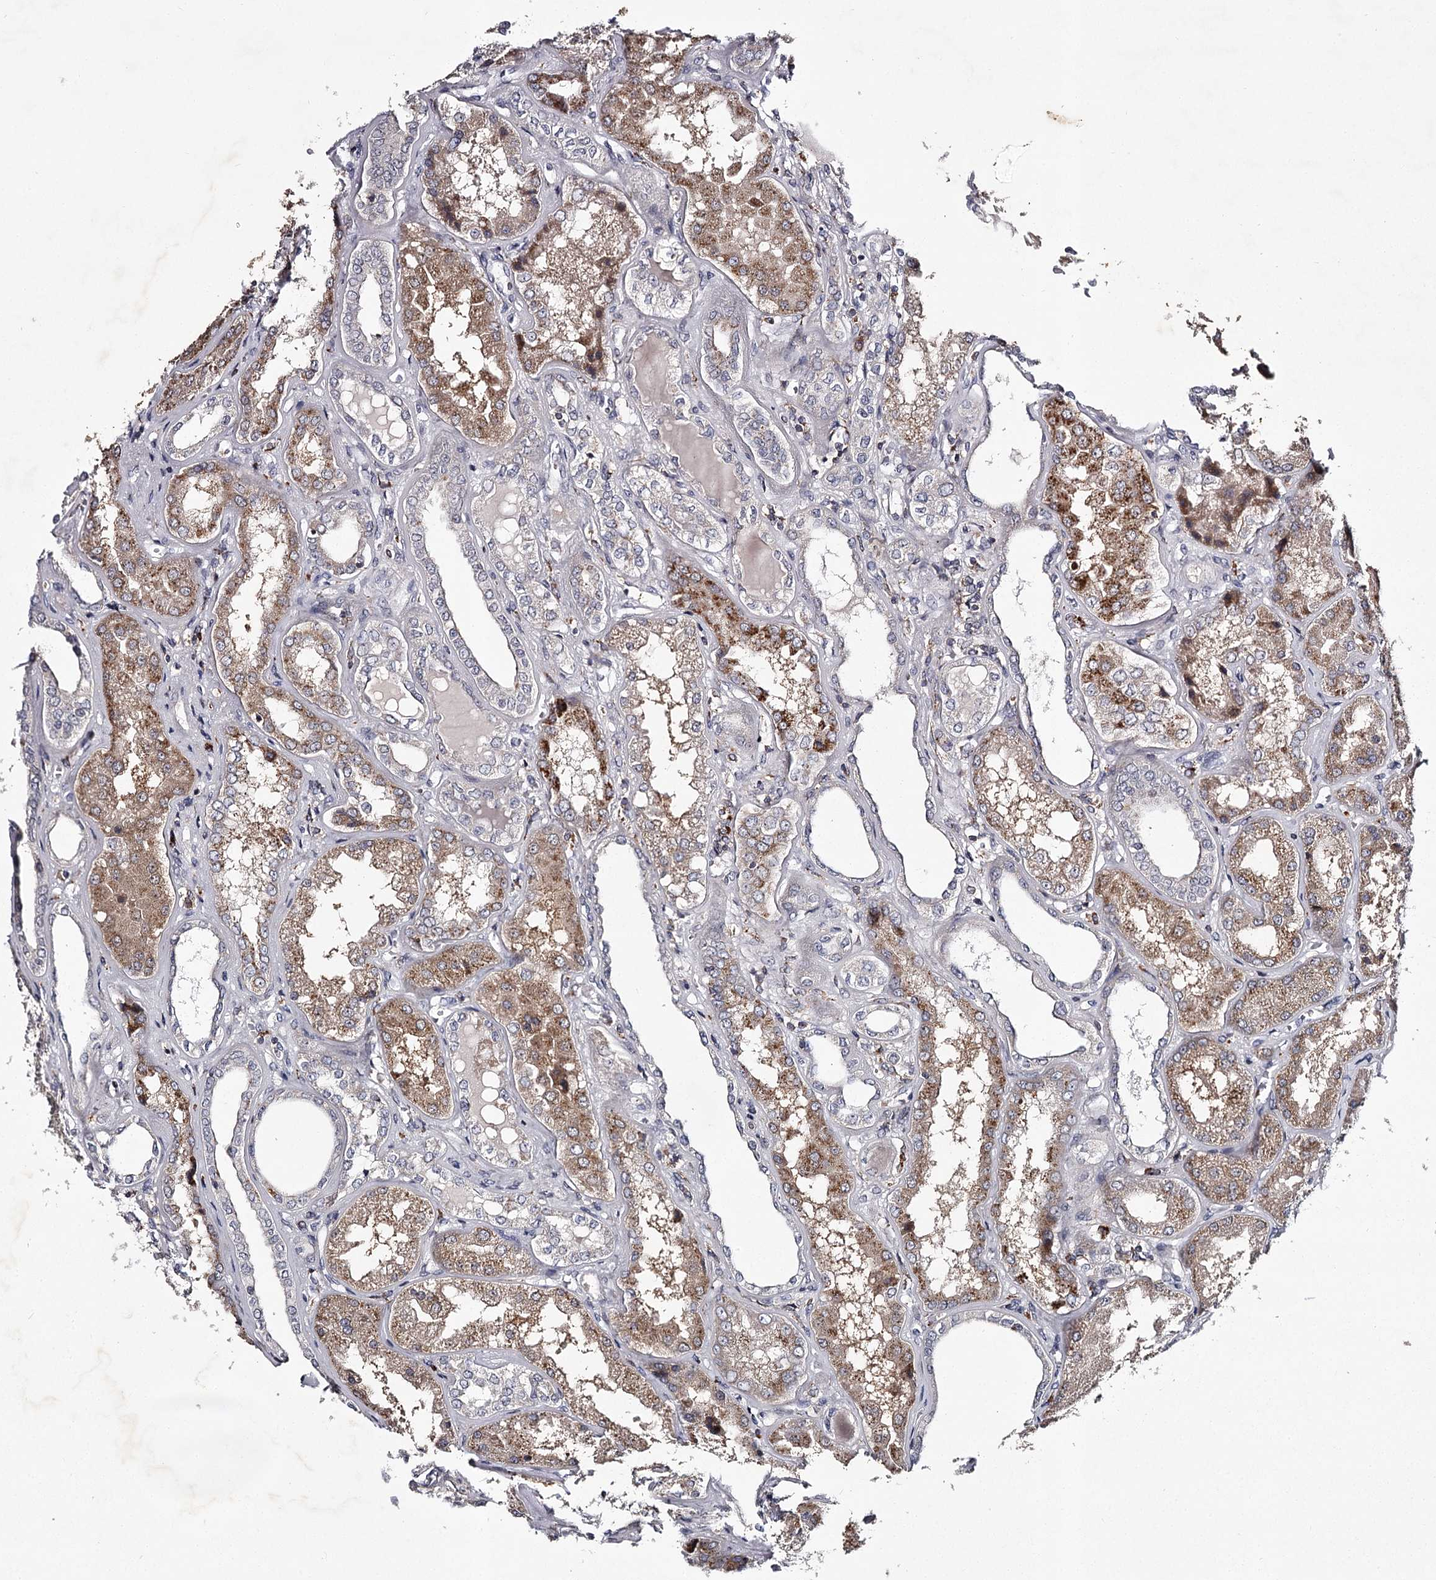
{"staining": {"intensity": "weak", "quantity": "<25%", "location": "cytoplasmic/membranous"}, "tissue": "kidney", "cell_type": "Cells in glomeruli", "image_type": "normal", "snomed": [{"axis": "morphology", "description": "Normal tissue, NOS"}, {"axis": "topography", "description": "Kidney"}], "caption": "Photomicrograph shows no significant protein staining in cells in glomeruli of benign kidney. (DAB IHC, high magnification).", "gene": "RASSF6", "patient": {"sex": "female", "age": 56}}